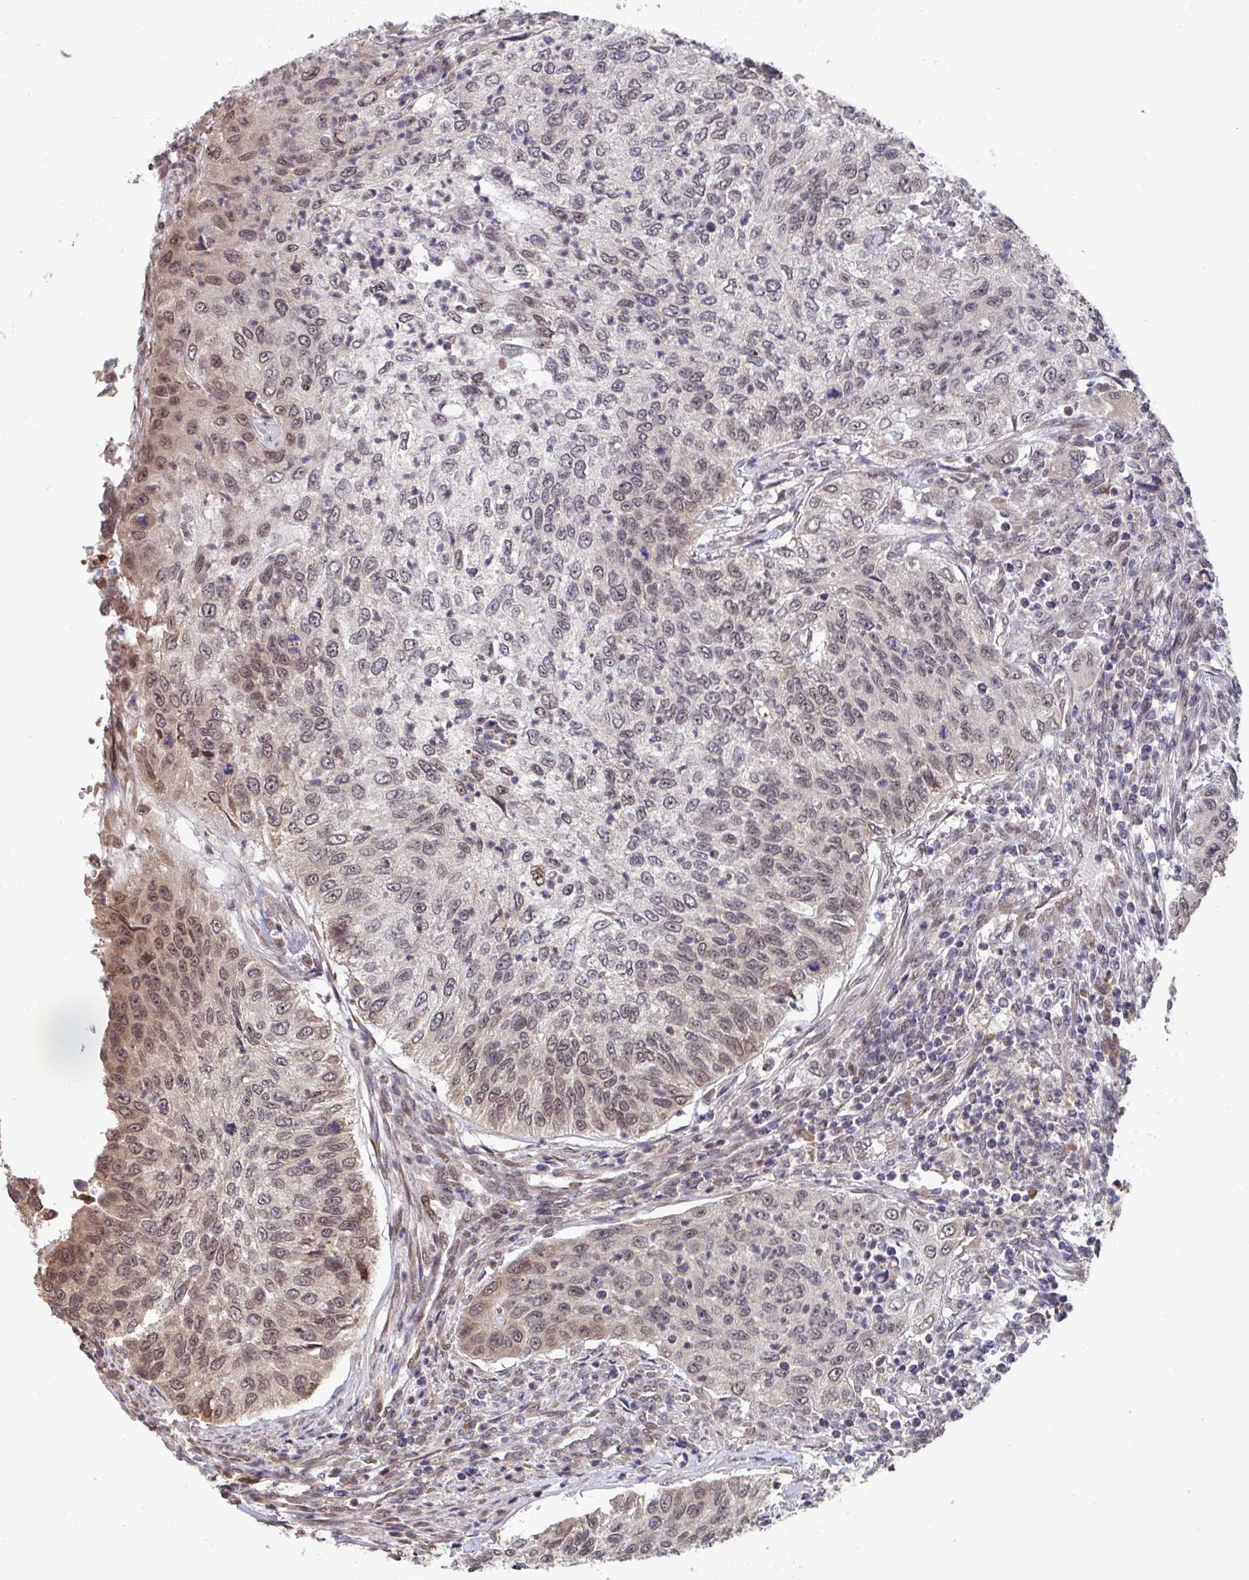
{"staining": {"intensity": "moderate", "quantity": ">75%", "location": "nuclear"}, "tissue": "urothelial cancer", "cell_type": "Tumor cells", "image_type": "cancer", "snomed": [{"axis": "morphology", "description": "Urothelial carcinoma, High grade"}, {"axis": "topography", "description": "Urinary bladder"}], "caption": "Brown immunohistochemical staining in high-grade urothelial carcinoma shows moderate nuclear positivity in approximately >75% of tumor cells.", "gene": "JMJD1C", "patient": {"sex": "female", "age": 60}}